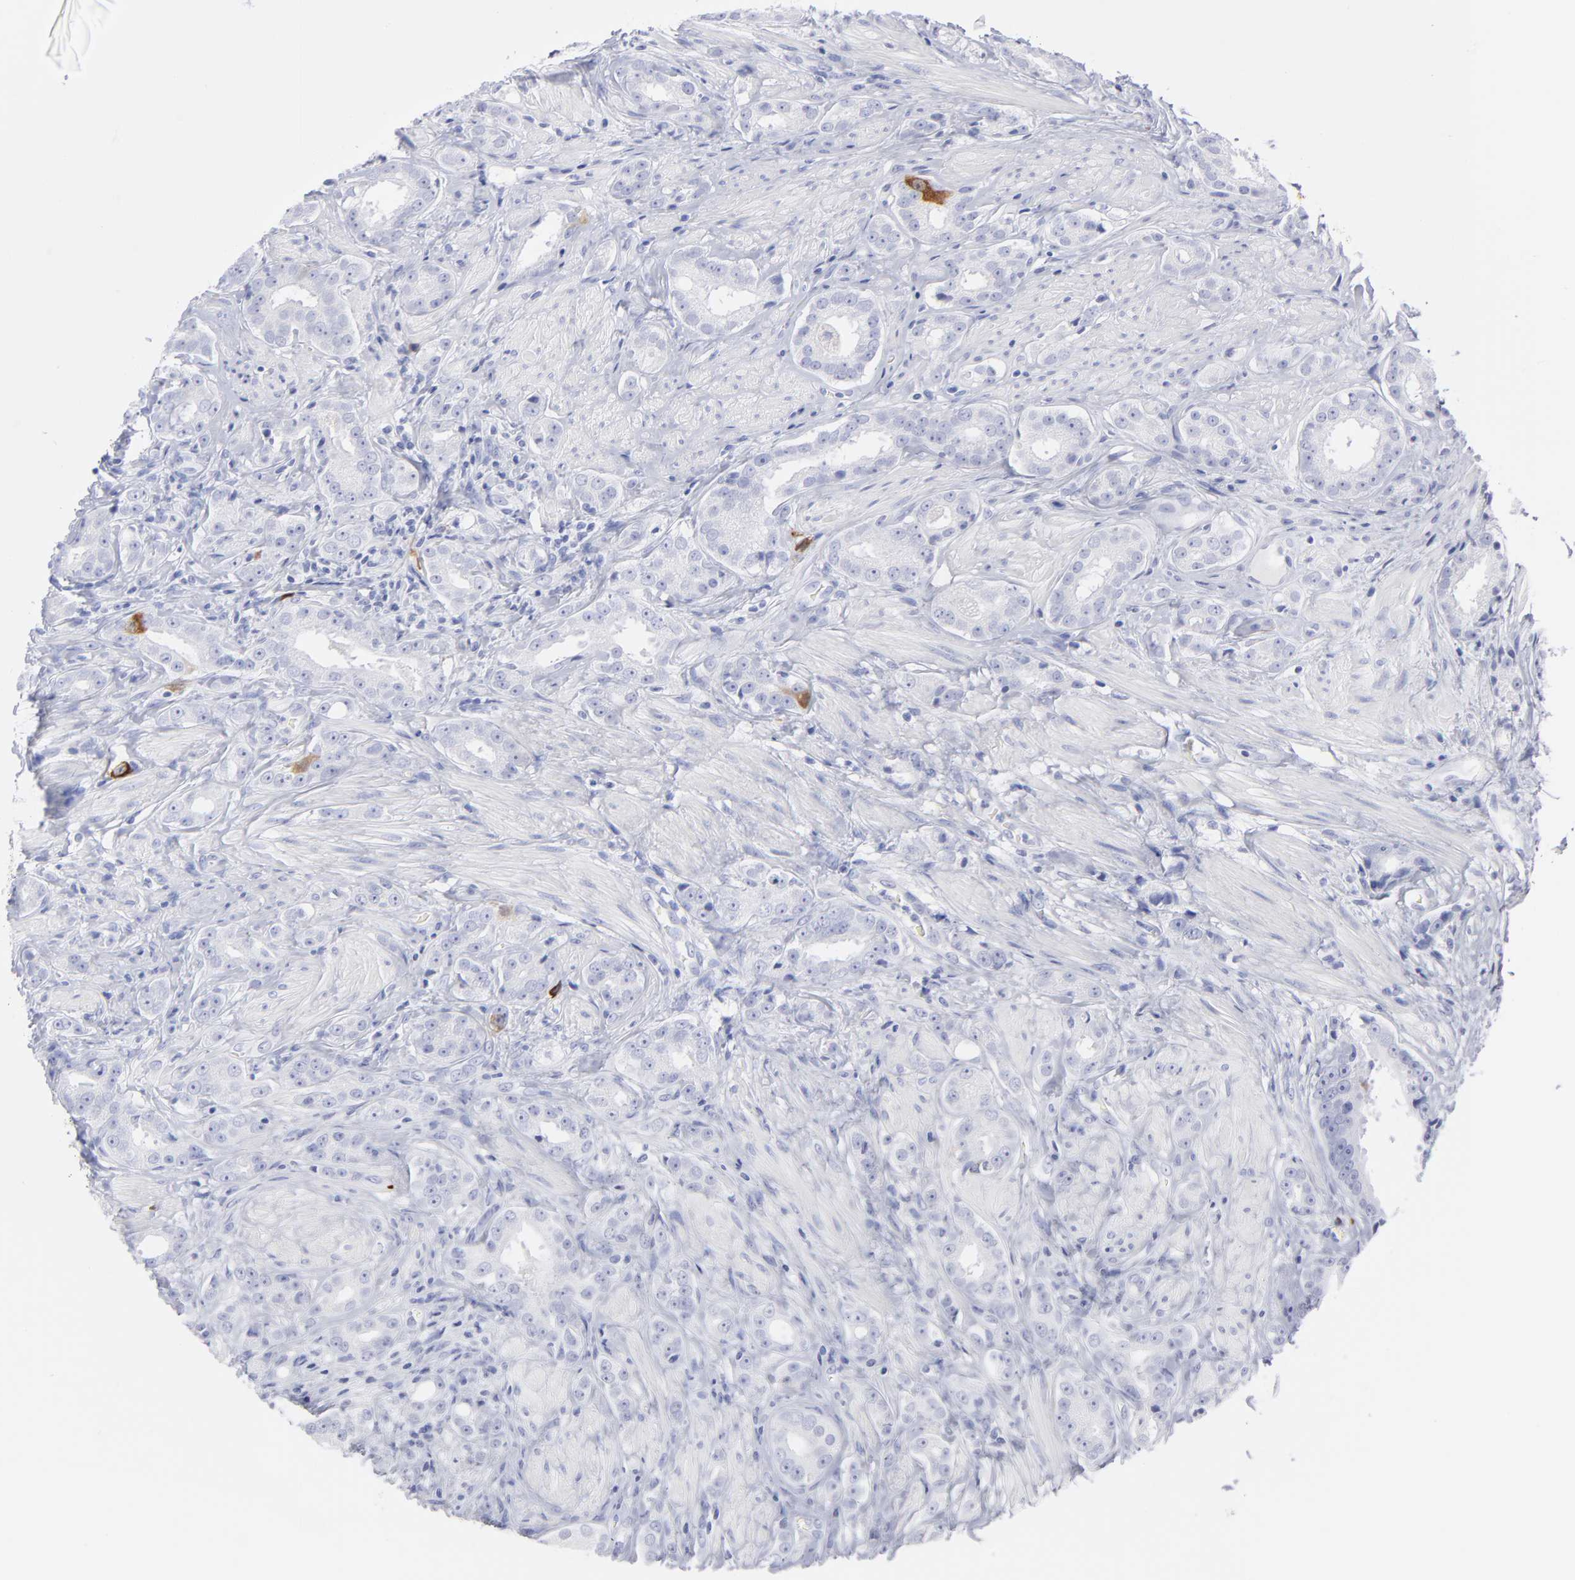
{"staining": {"intensity": "strong", "quantity": "<25%", "location": "cytoplasmic/membranous"}, "tissue": "prostate cancer", "cell_type": "Tumor cells", "image_type": "cancer", "snomed": [{"axis": "morphology", "description": "Adenocarcinoma, Medium grade"}, {"axis": "topography", "description": "Prostate"}], "caption": "Tumor cells exhibit medium levels of strong cytoplasmic/membranous positivity in approximately <25% of cells in prostate cancer.", "gene": "CCNB1", "patient": {"sex": "male", "age": 53}}